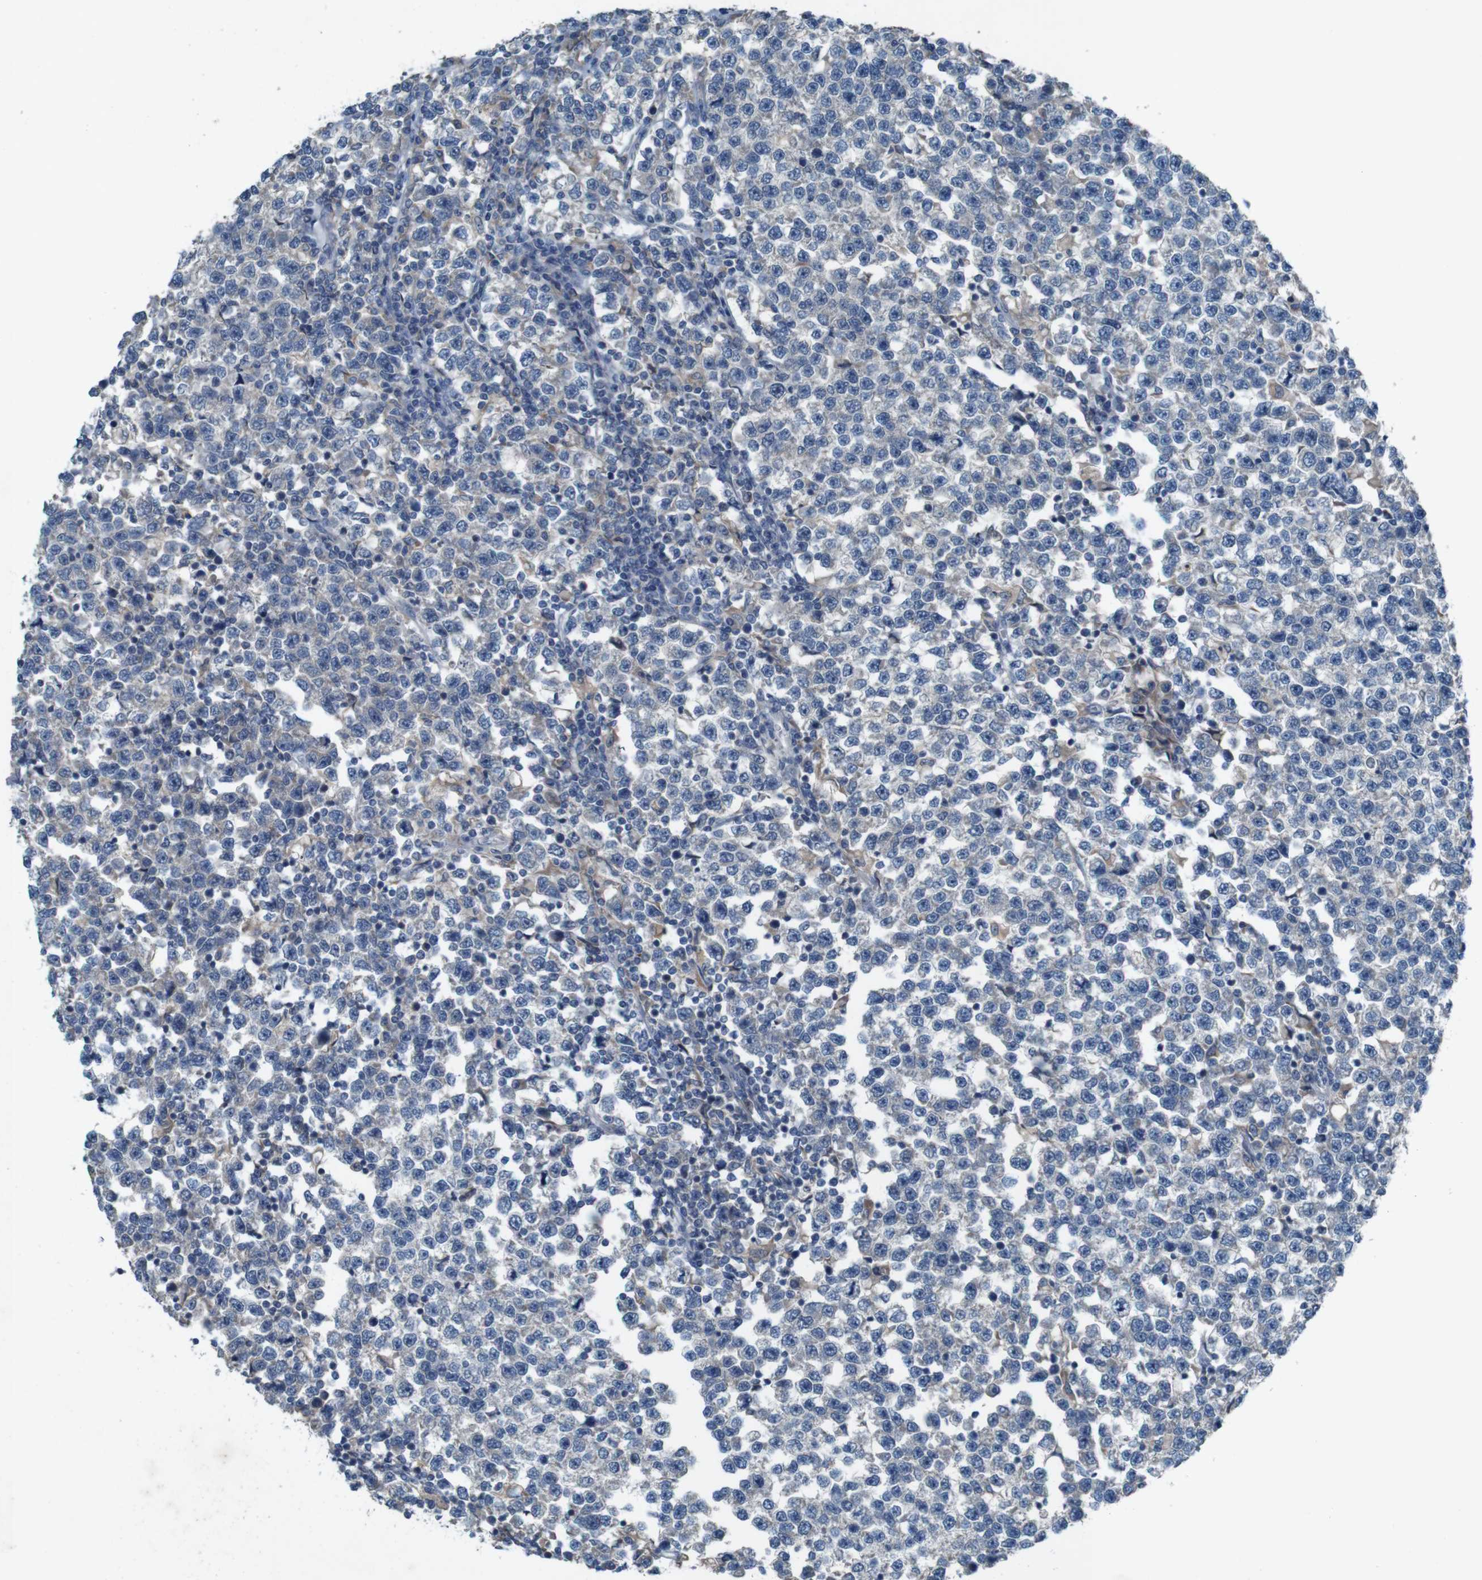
{"staining": {"intensity": "weak", "quantity": "<25%", "location": "cytoplasmic/membranous"}, "tissue": "testis cancer", "cell_type": "Tumor cells", "image_type": "cancer", "snomed": [{"axis": "morphology", "description": "Normal tissue, NOS"}, {"axis": "morphology", "description": "Seminoma, NOS"}, {"axis": "topography", "description": "Testis"}], "caption": "This is an IHC image of testis cancer (seminoma). There is no staining in tumor cells.", "gene": "MOGAT3", "patient": {"sex": "male", "age": 43}}